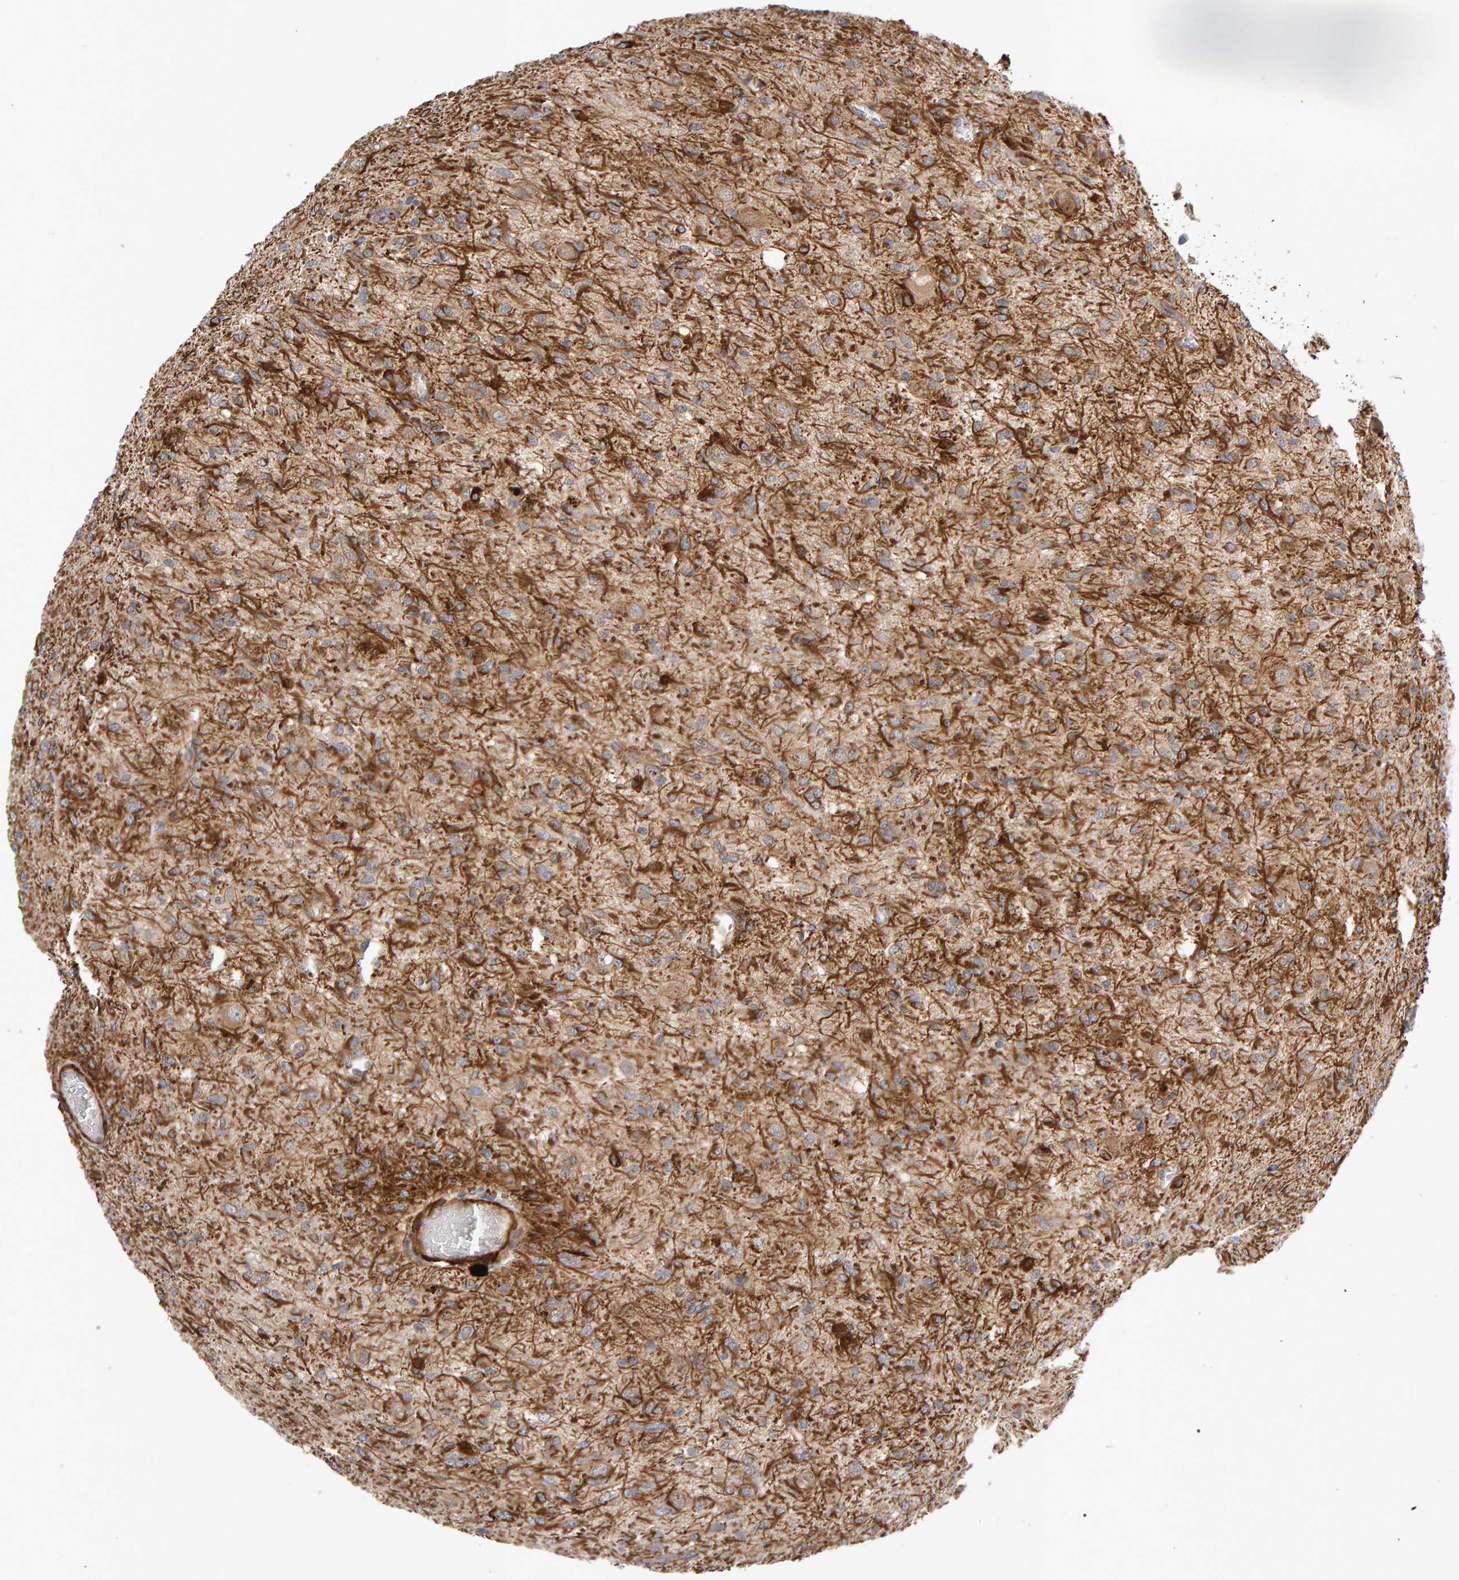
{"staining": {"intensity": "weak", "quantity": ">75%", "location": "cytoplasmic/membranous"}, "tissue": "glioma", "cell_type": "Tumor cells", "image_type": "cancer", "snomed": [{"axis": "morphology", "description": "Glioma, malignant, High grade"}, {"axis": "topography", "description": "Brain"}], "caption": "Glioma stained for a protein displays weak cytoplasmic/membranous positivity in tumor cells.", "gene": "RNF19A", "patient": {"sex": "female", "age": 59}}